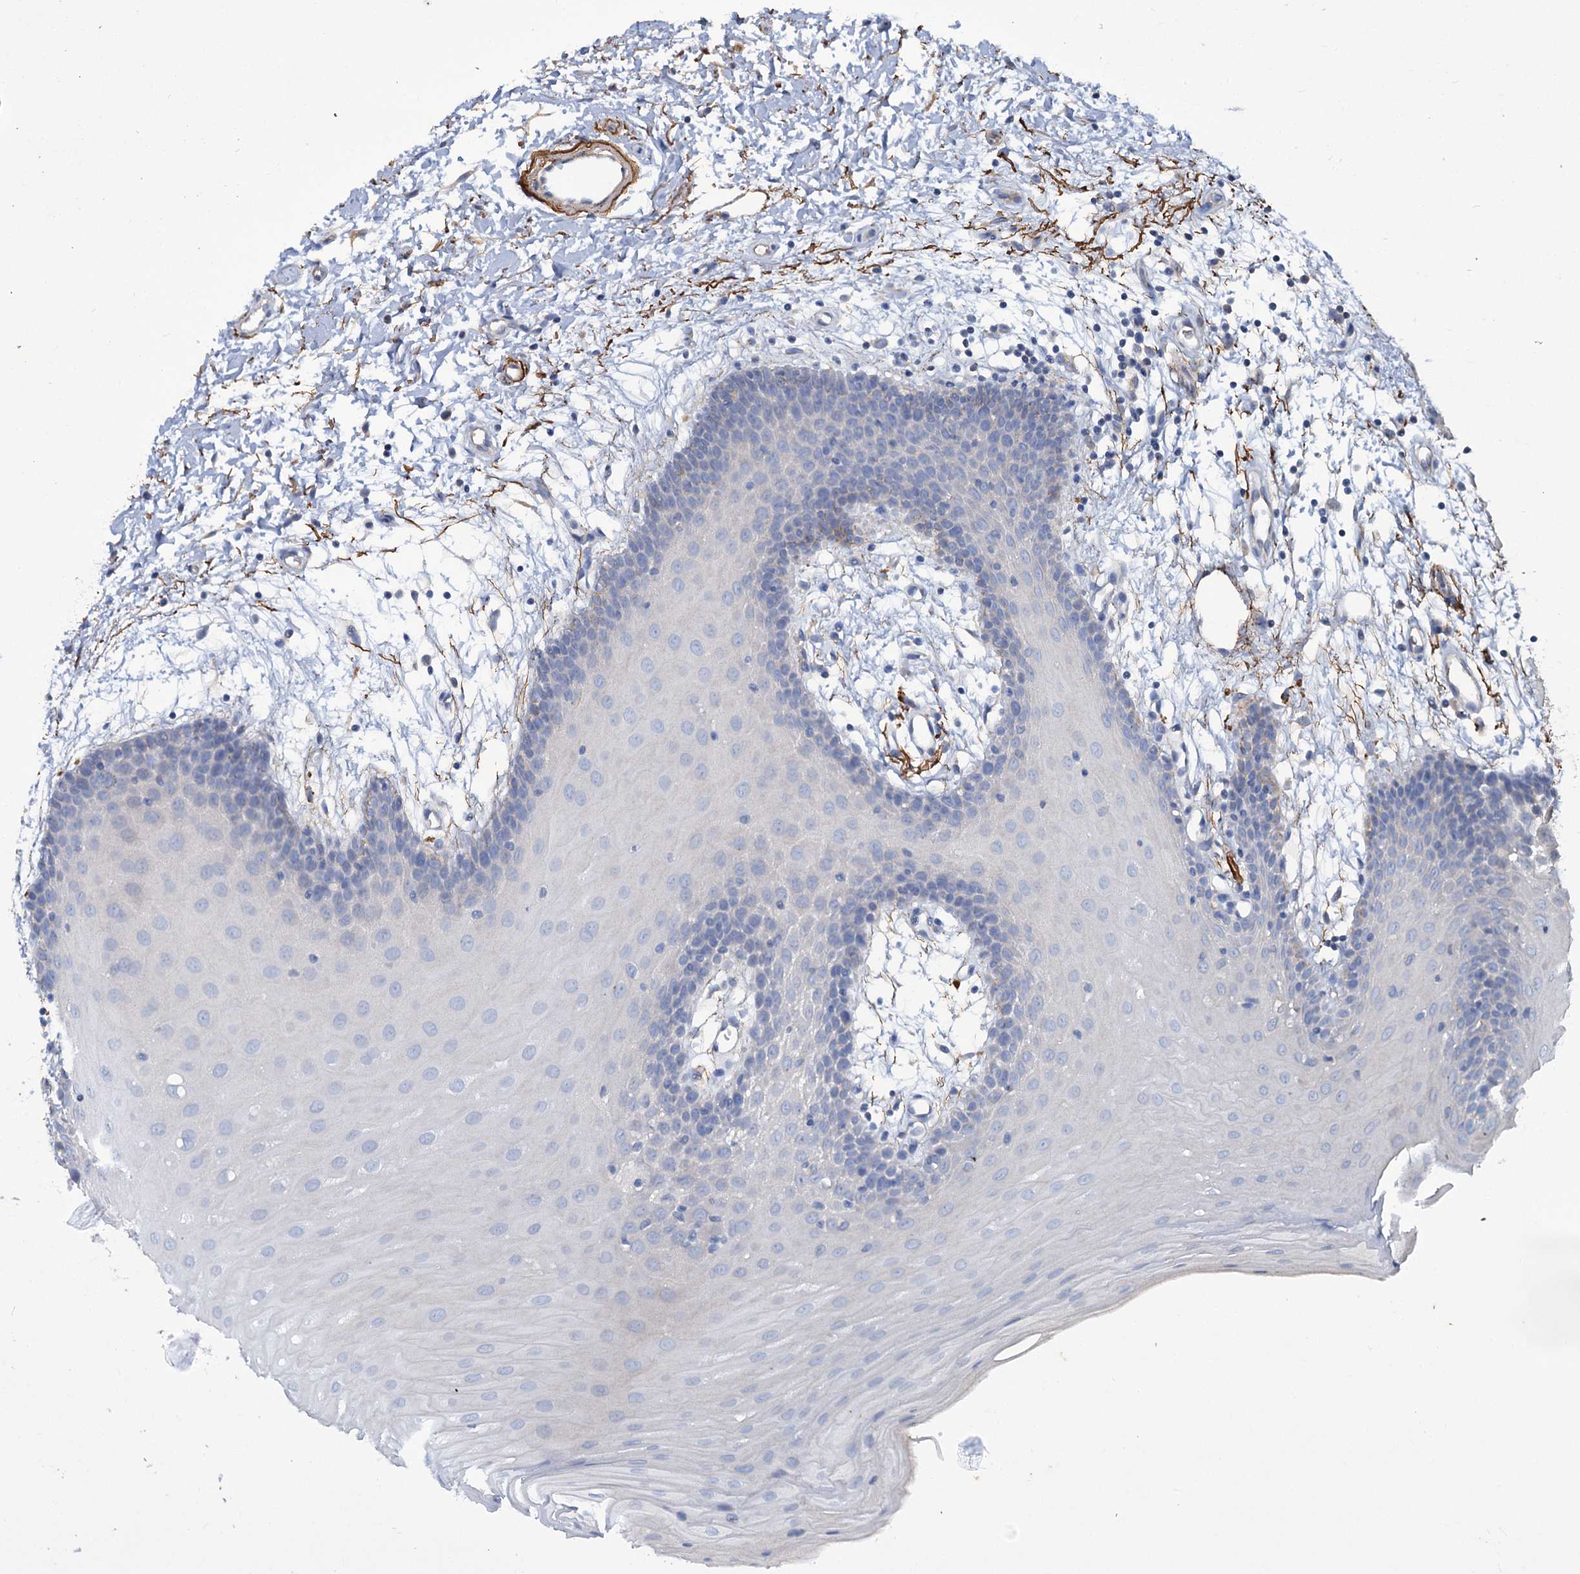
{"staining": {"intensity": "negative", "quantity": "none", "location": "none"}, "tissue": "oral mucosa", "cell_type": "Squamous epithelial cells", "image_type": "normal", "snomed": [{"axis": "morphology", "description": "Normal tissue, NOS"}, {"axis": "topography", "description": "Skeletal muscle"}, {"axis": "topography", "description": "Oral tissue"}, {"axis": "topography", "description": "Salivary gland"}, {"axis": "topography", "description": "Peripheral nerve tissue"}], "caption": "DAB (3,3'-diaminobenzidine) immunohistochemical staining of benign human oral mucosa exhibits no significant expression in squamous epithelial cells.", "gene": "URAD", "patient": {"sex": "male", "age": 54}}